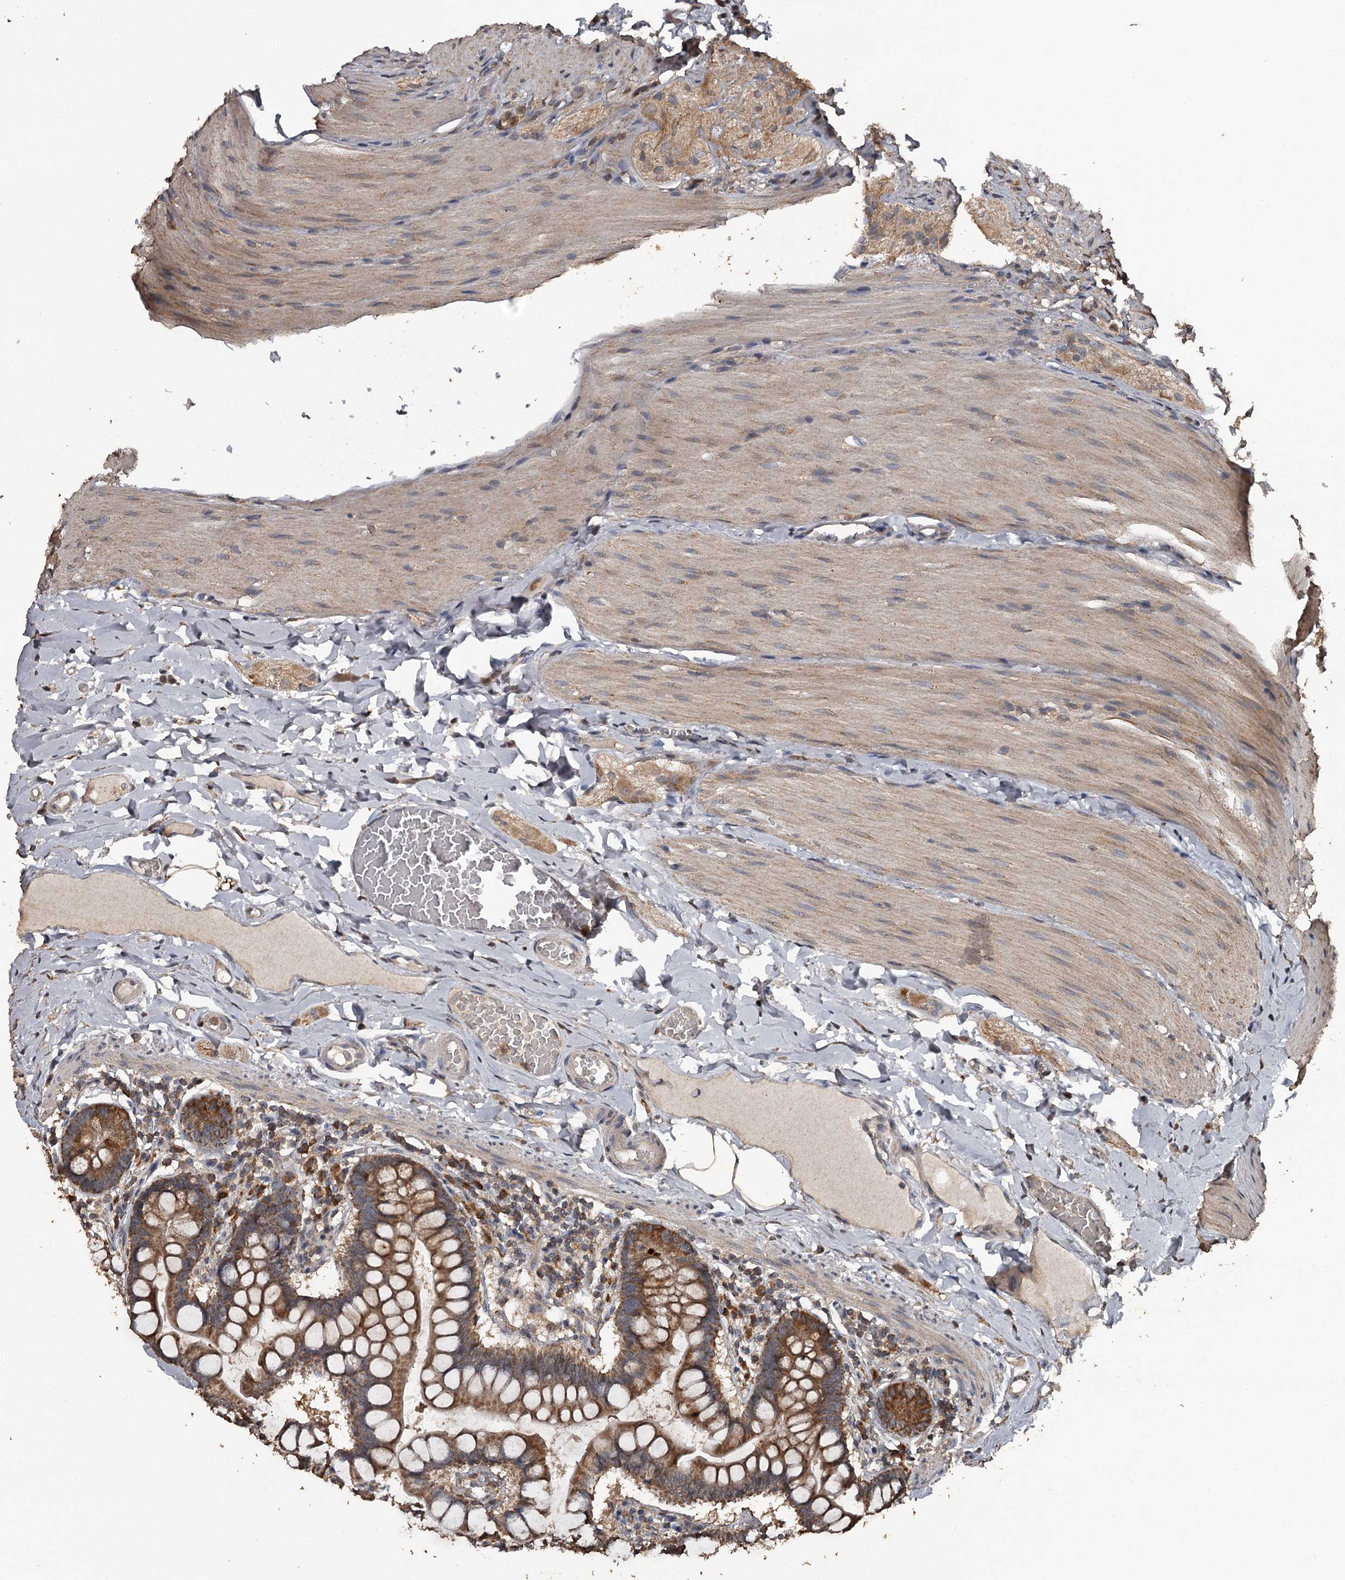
{"staining": {"intensity": "strong", "quantity": ">75%", "location": "cytoplasmic/membranous"}, "tissue": "small intestine", "cell_type": "Glandular cells", "image_type": "normal", "snomed": [{"axis": "morphology", "description": "Normal tissue, NOS"}, {"axis": "topography", "description": "Small intestine"}], "caption": "Protein staining of benign small intestine reveals strong cytoplasmic/membranous staining in about >75% of glandular cells.", "gene": "WIPI1", "patient": {"sex": "male", "age": 41}}